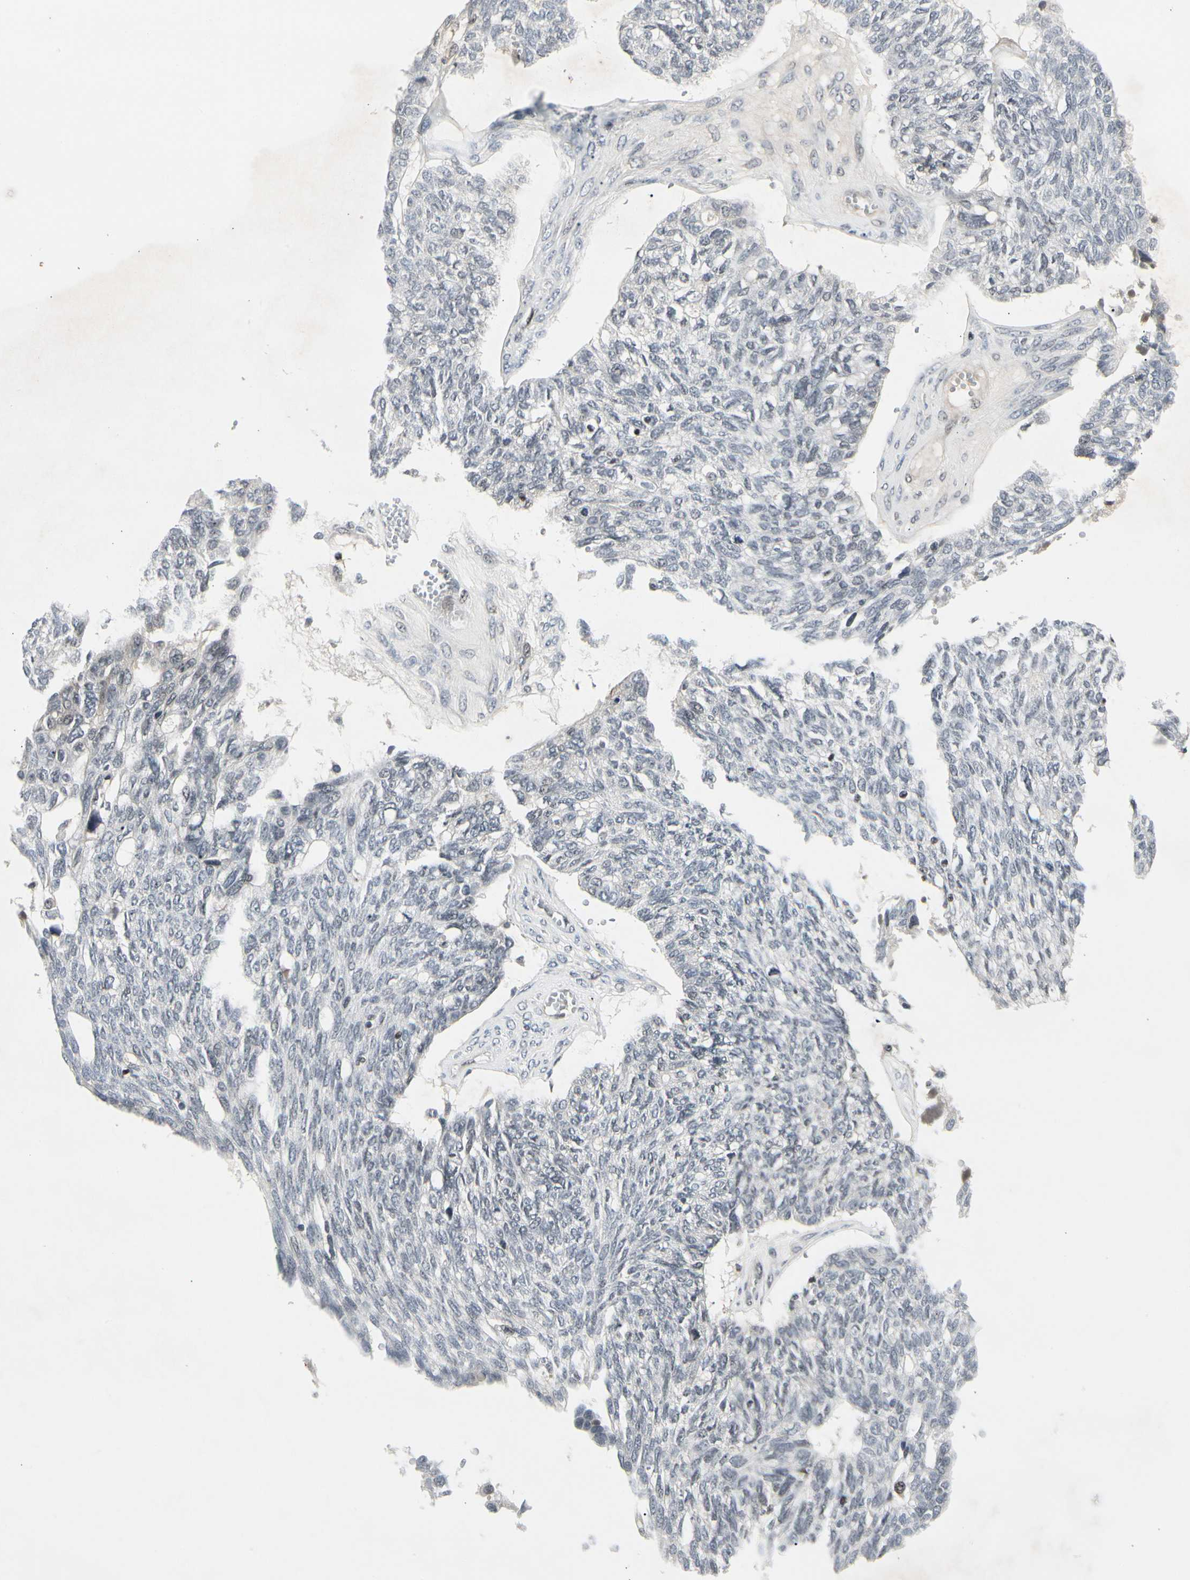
{"staining": {"intensity": "negative", "quantity": "none", "location": "none"}, "tissue": "ovarian cancer", "cell_type": "Tumor cells", "image_type": "cancer", "snomed": [{"axis": "morphology", "description": "Cystadenocarcinoma, serous, NOS"}, {"axis": "topography", "description": "Ovary"}], "caption": "Histopathology image shows no significant protein staining in tumor cells of serous cystadenocarcinoma (ovarian).", "gene": "FOXJ2", "patient": {"sex": "female", "age": 79}}